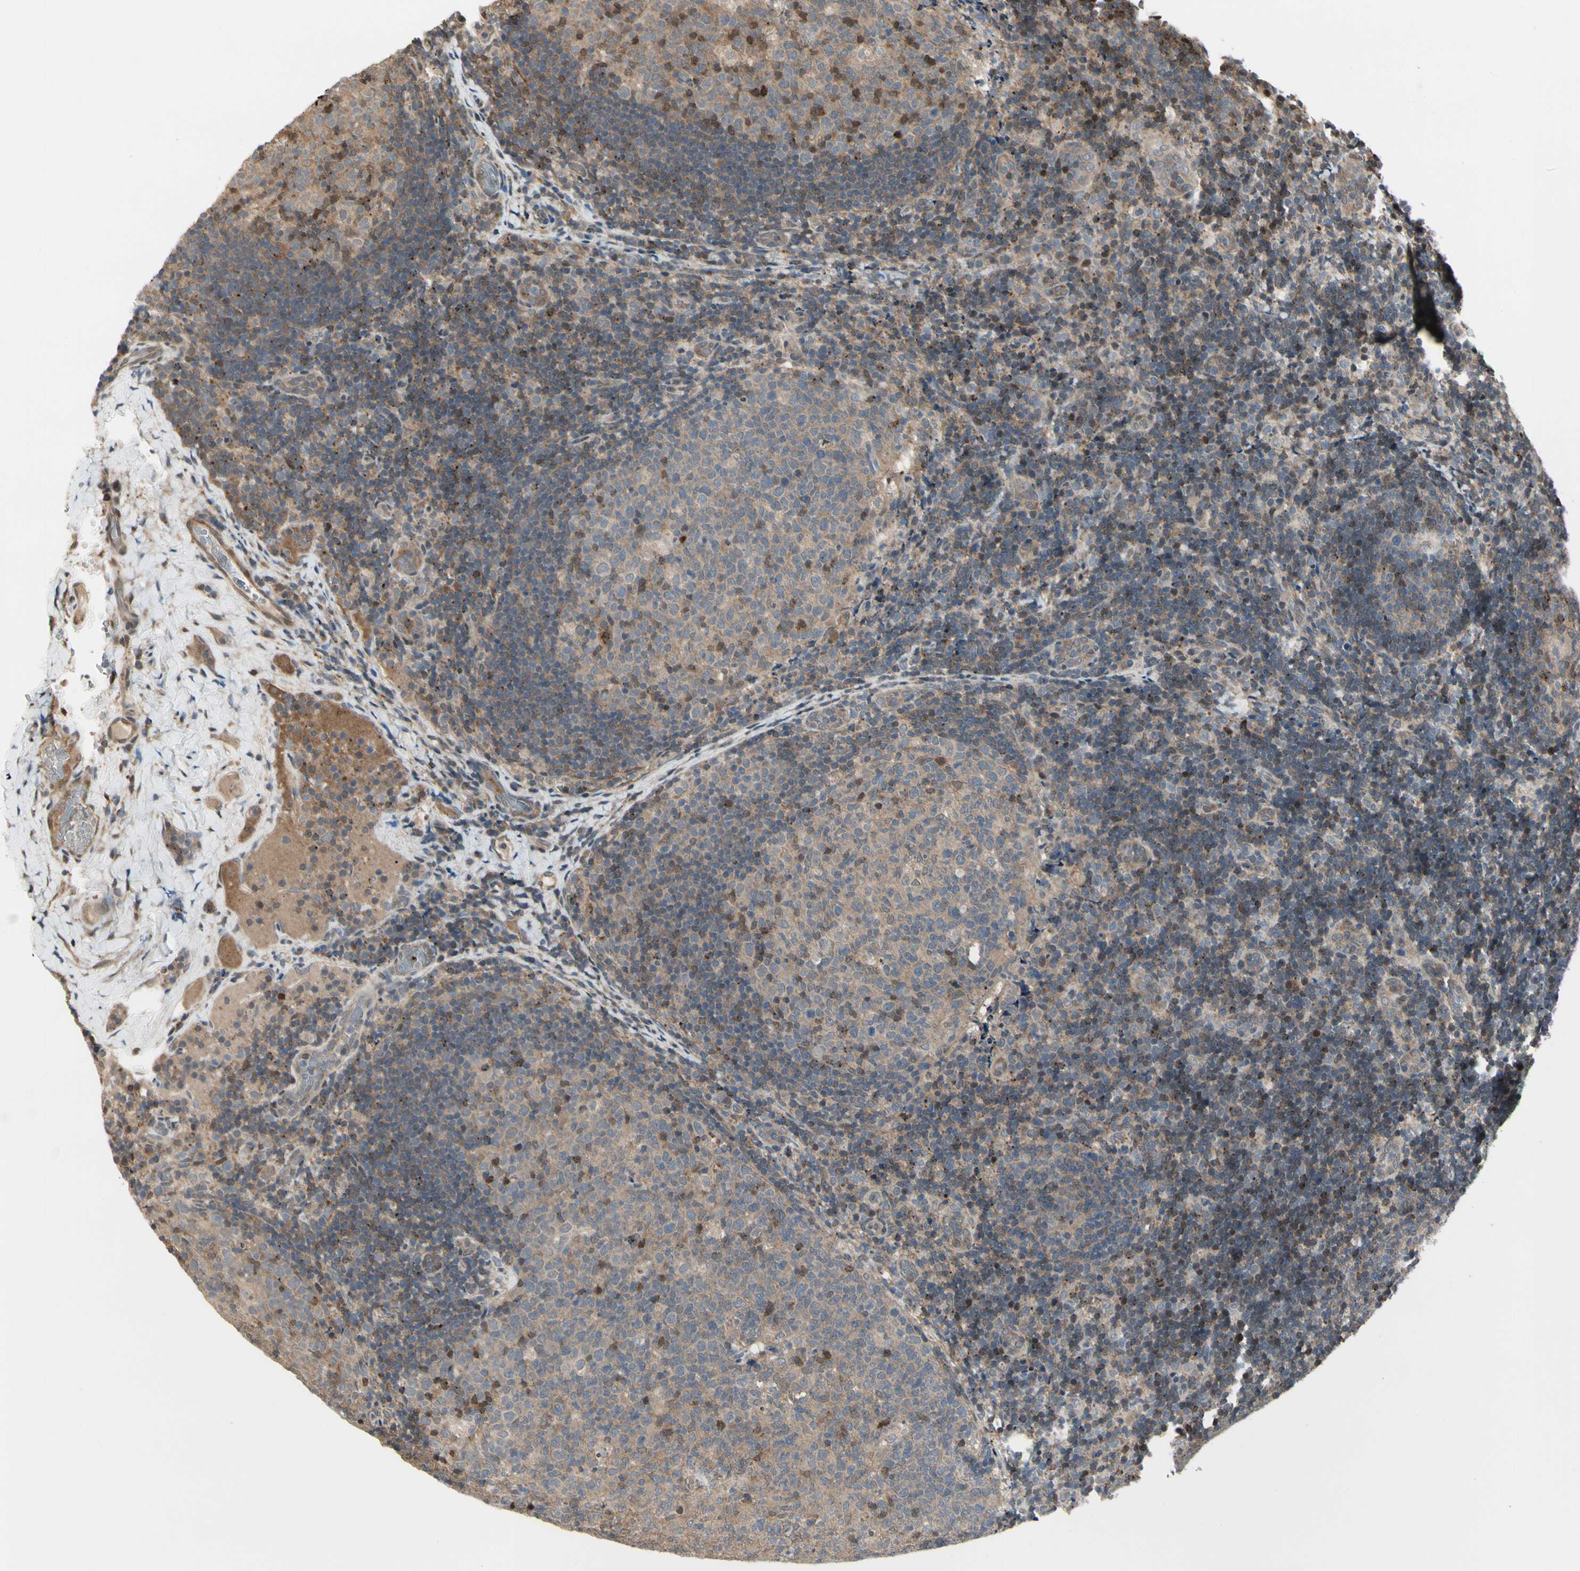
{"staining": {"intensity": "weak", "quantity": ">75%", "location": "cytoplasmic/membranous"}, "tissue": "lymph node", "cell_type": "Germinal center cells", "image_type": "normal", "snomed": [{"axis": "morphology", "description": "Normal tissue, NOS"}, {"axis": "topography", "description": "Lymph node"}], "caption": "Germinal center cells demonstrate low levels of weak cytoplasmic/membranous staining in about >75% of cells in benign lymph node.", "gene": "EVC", "patient": {"sex": "female", "age": 14}}